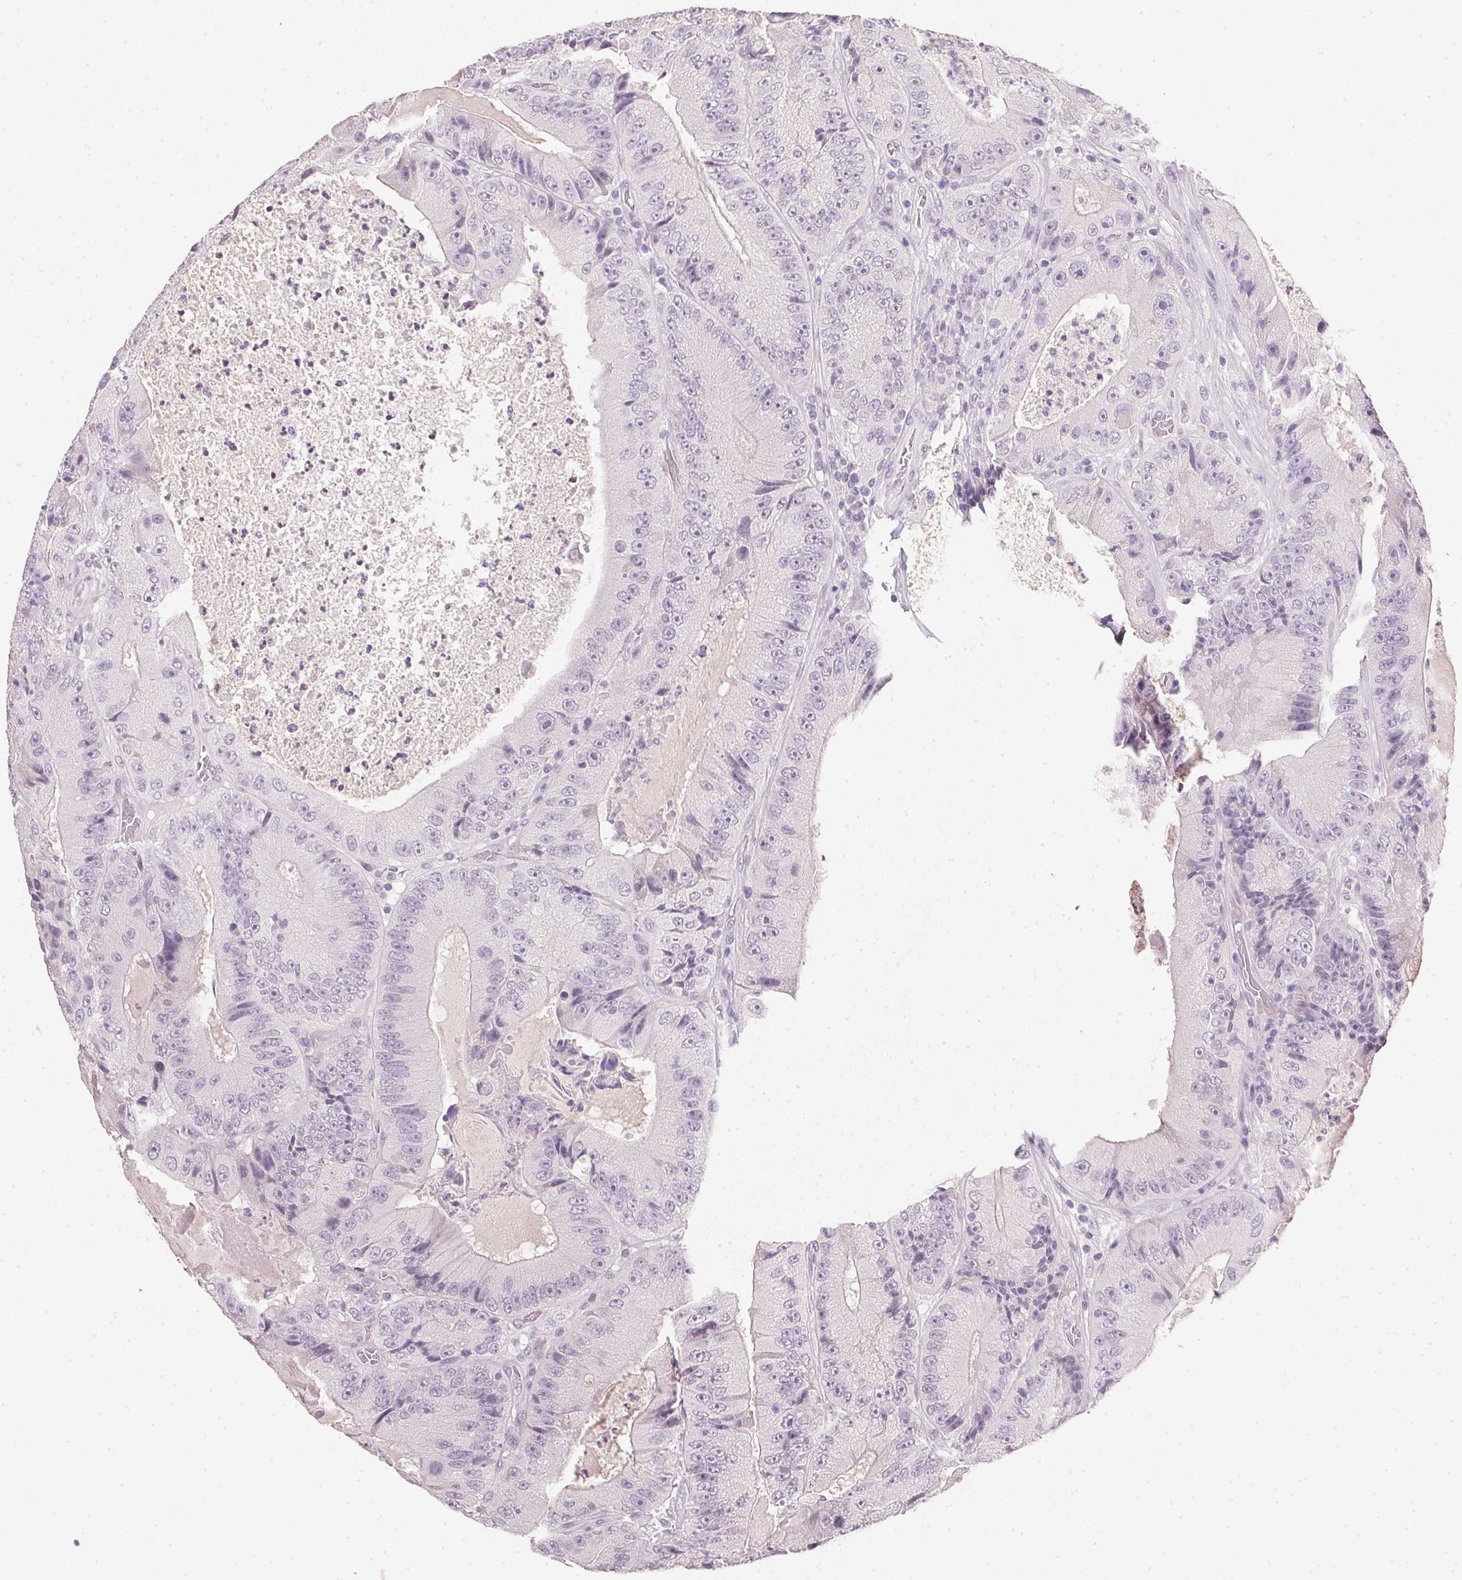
{"staining": {"intensity": "negative", "quantity": "none", "location": "none"}, "tissue": "colorectal cancer", "cell_type": "Tumor cells", "image_type": "cancer", "snomed": [{"axis": "morphology", "description": "Adenocarcinoma, NOS"}, {"axis": "topography", "description": "Colon"}], "caption": "DAB (3,3'-diaminobenzidine) immunohistochemical staining of colorectal cancer shows no significant expression in tumor cells.", "gene": "IGFBP1", "patient": {"sex": "female", "age": 86}}